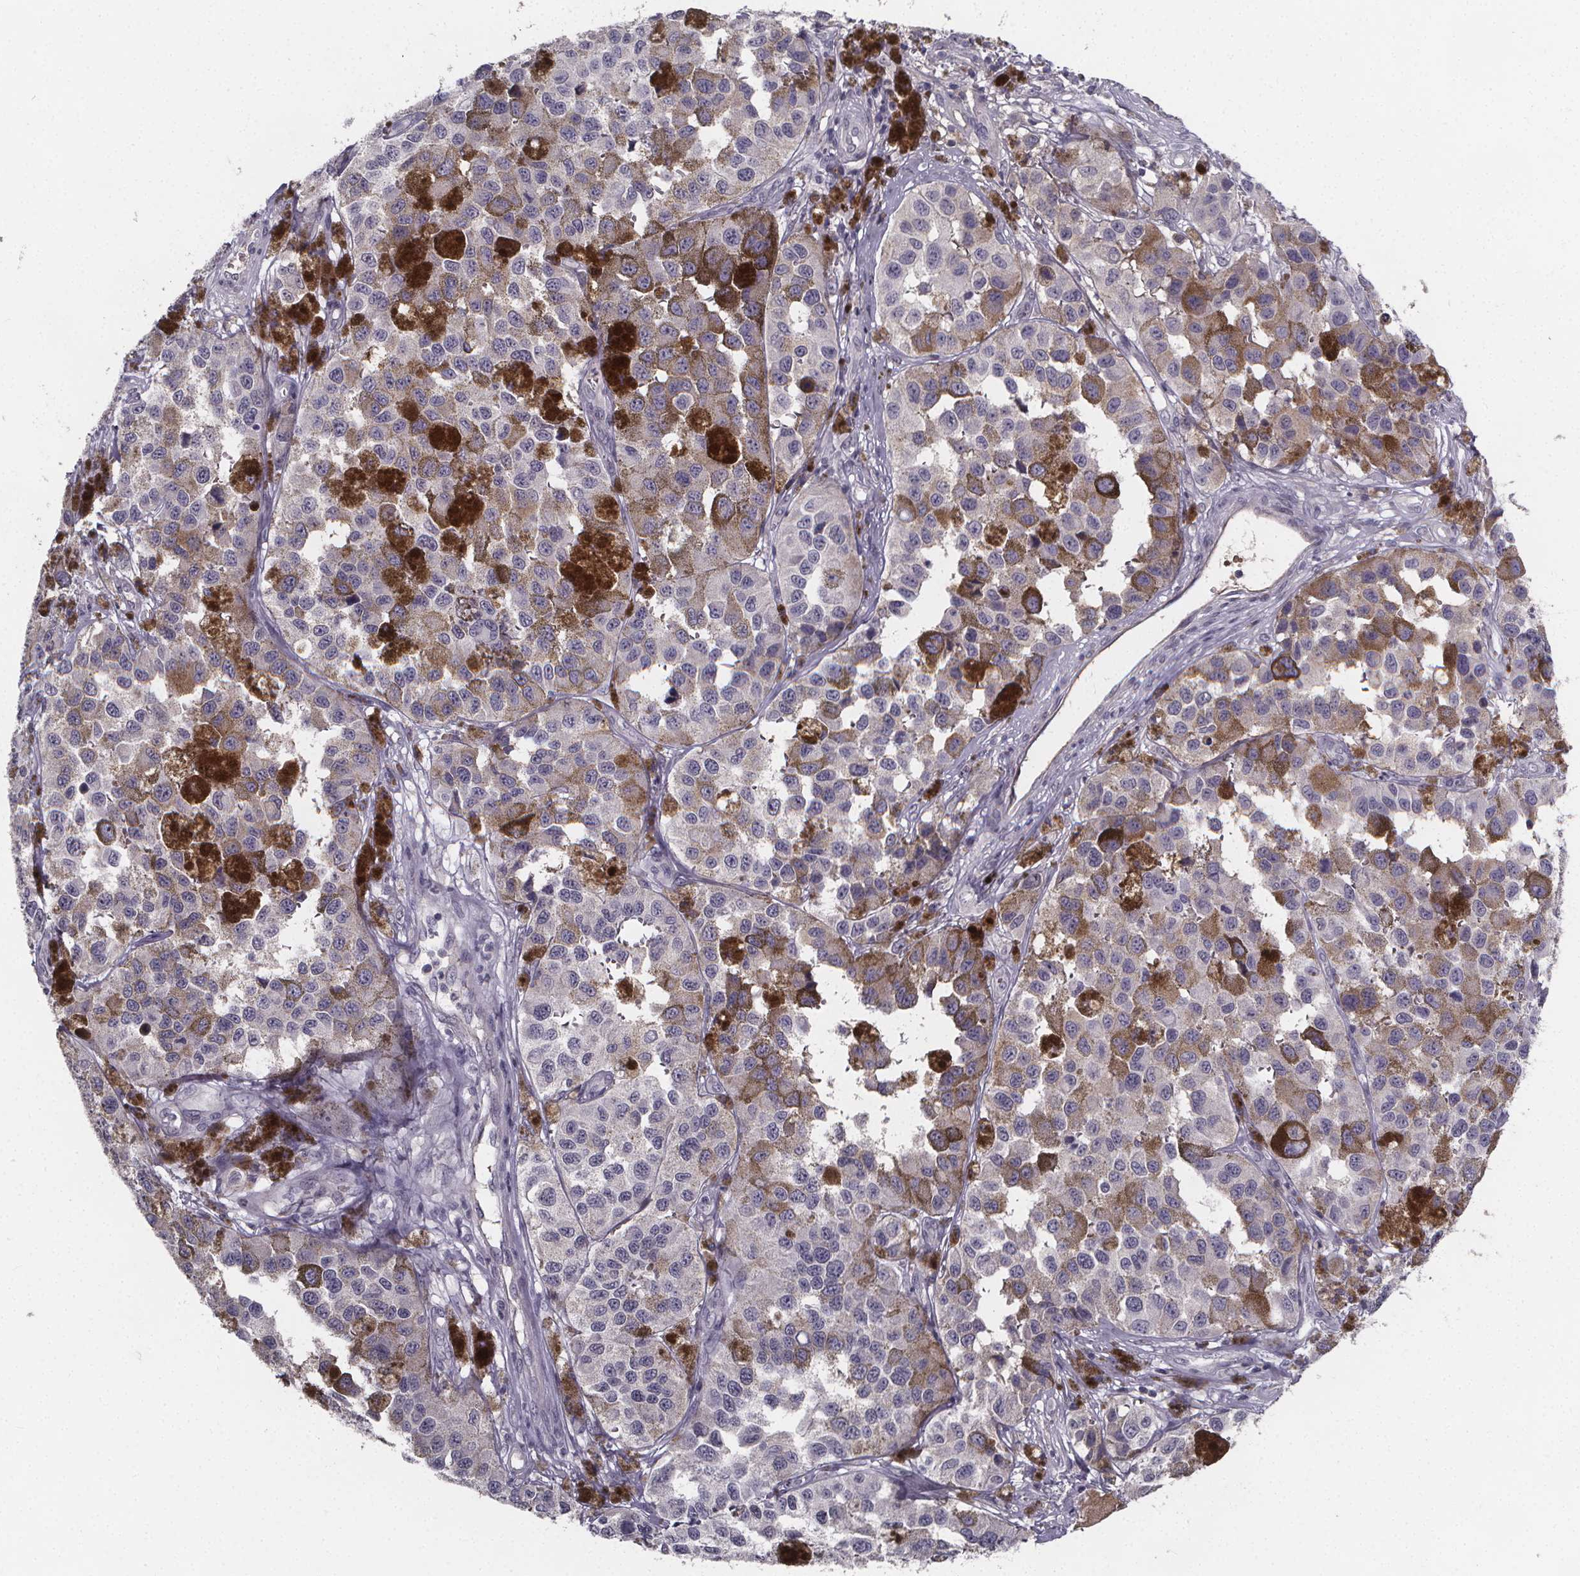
{"staining": {"intensity": "negative", "quantity": "none", "location": "none"}, "tissue": "melanoma", "cell_type": "Tumor cells", "image_type": "cancer", "snomed": [{"axis": "morphology", "description": "Malignant melanoma, NOS"}, {"axis": "topography", "description": "Skin"}], "caption": "A high-resolution photomicrograph shows IHC staining of melanoma, which reveals no significant positivity in tumor cells.", "gene": "AGT", "patient": {"sex": "female", "age": 58}}